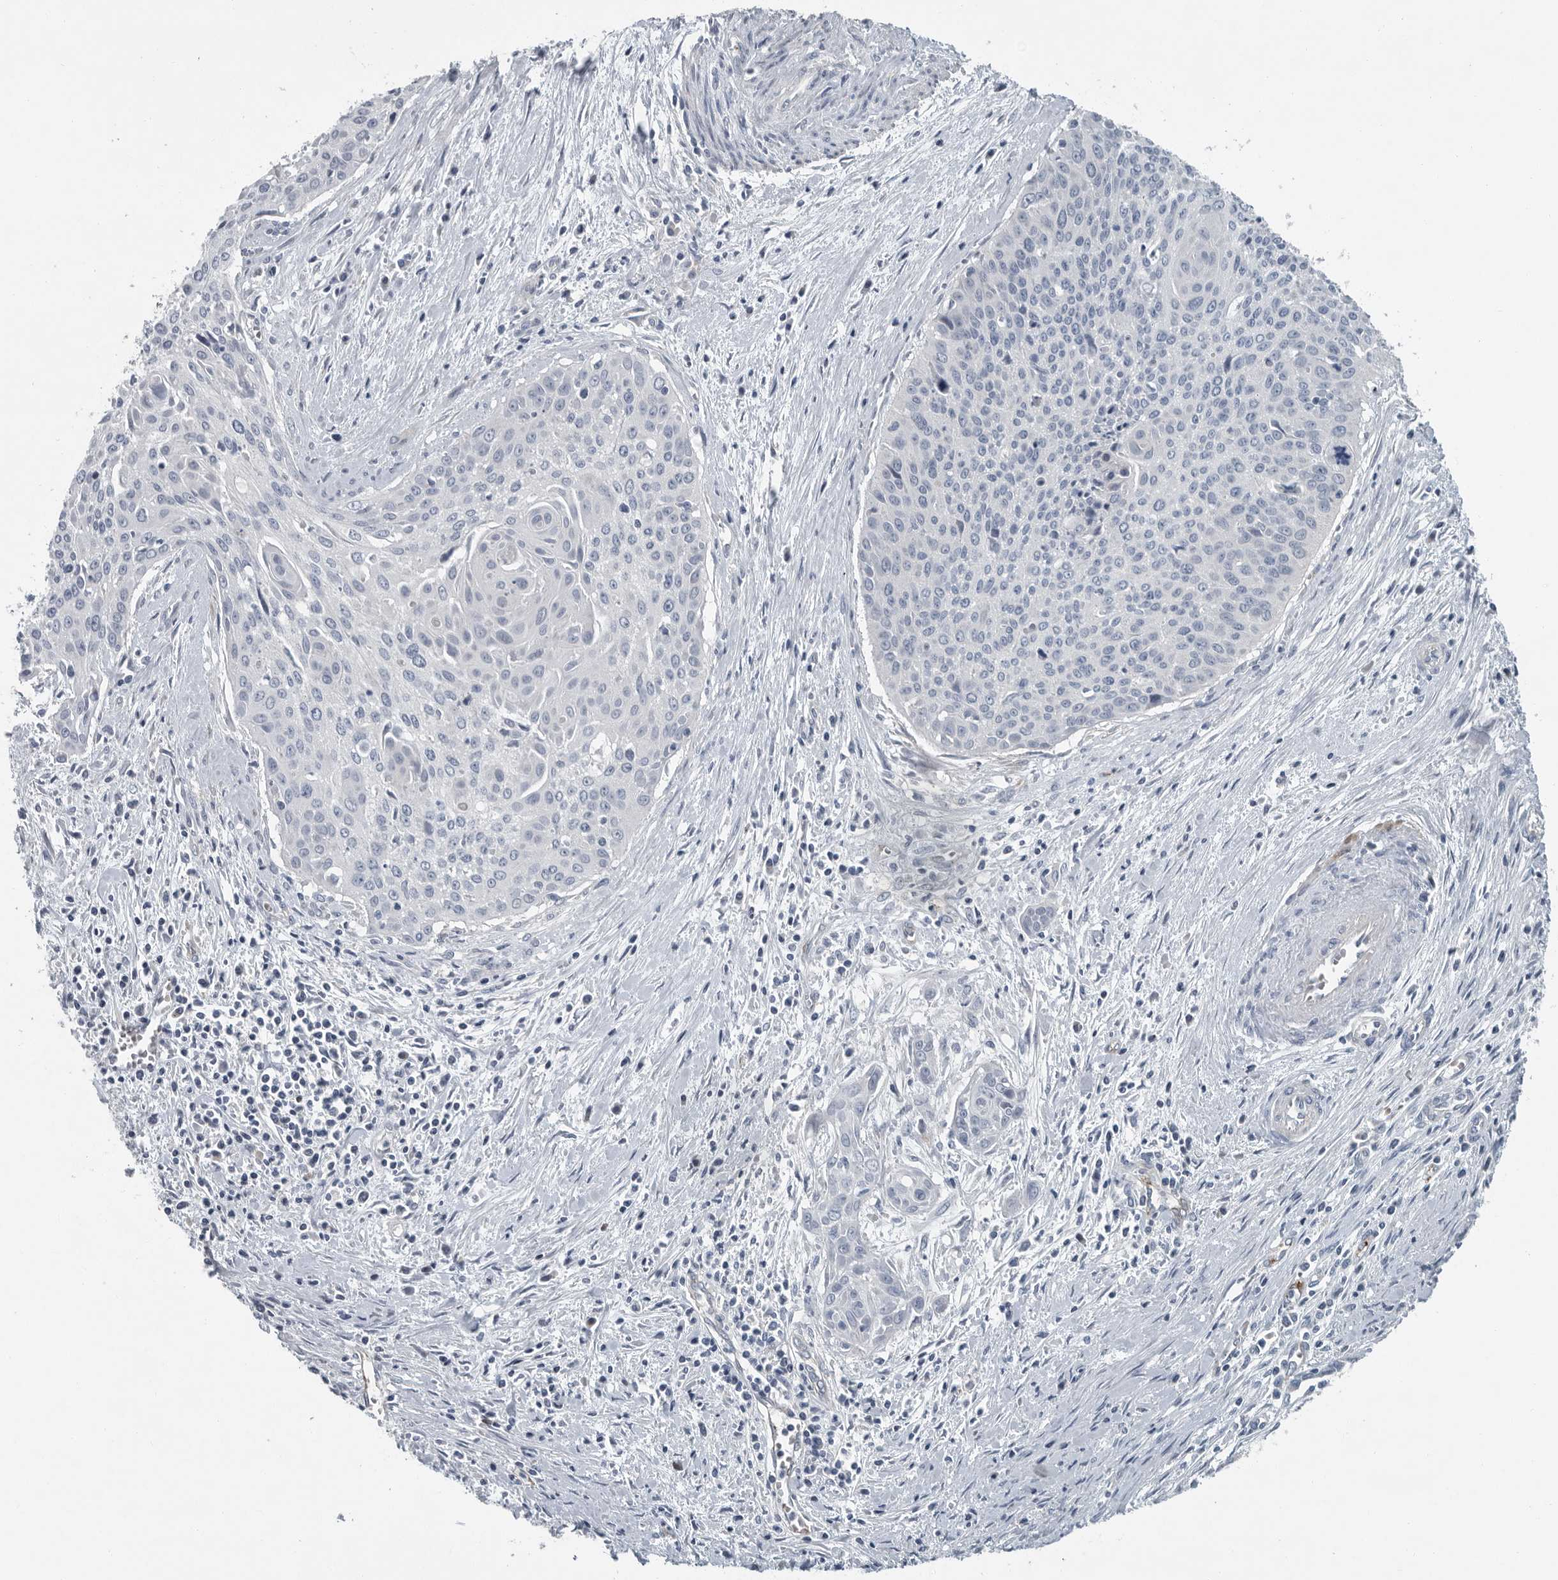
{"staining": {"intensity": "negative", "quantity": "none", "location": "none"}, "tissue": "cervical cancer", "cell_type": "Tumor cells", "image_type": "cancer", "snomed": [{"axis": "morphology", "description": "Squamous cell carcinoma, NOS"}, {"axis": "topography", "description": "Cervix"}], "caption": "Cervical cancer (squamous cell carcinoma) was stained to show a protein in brown. There is no significant staining in tumor cells.", "gene": "MPP3", "patient": {"sex": "female", "age": 55}}